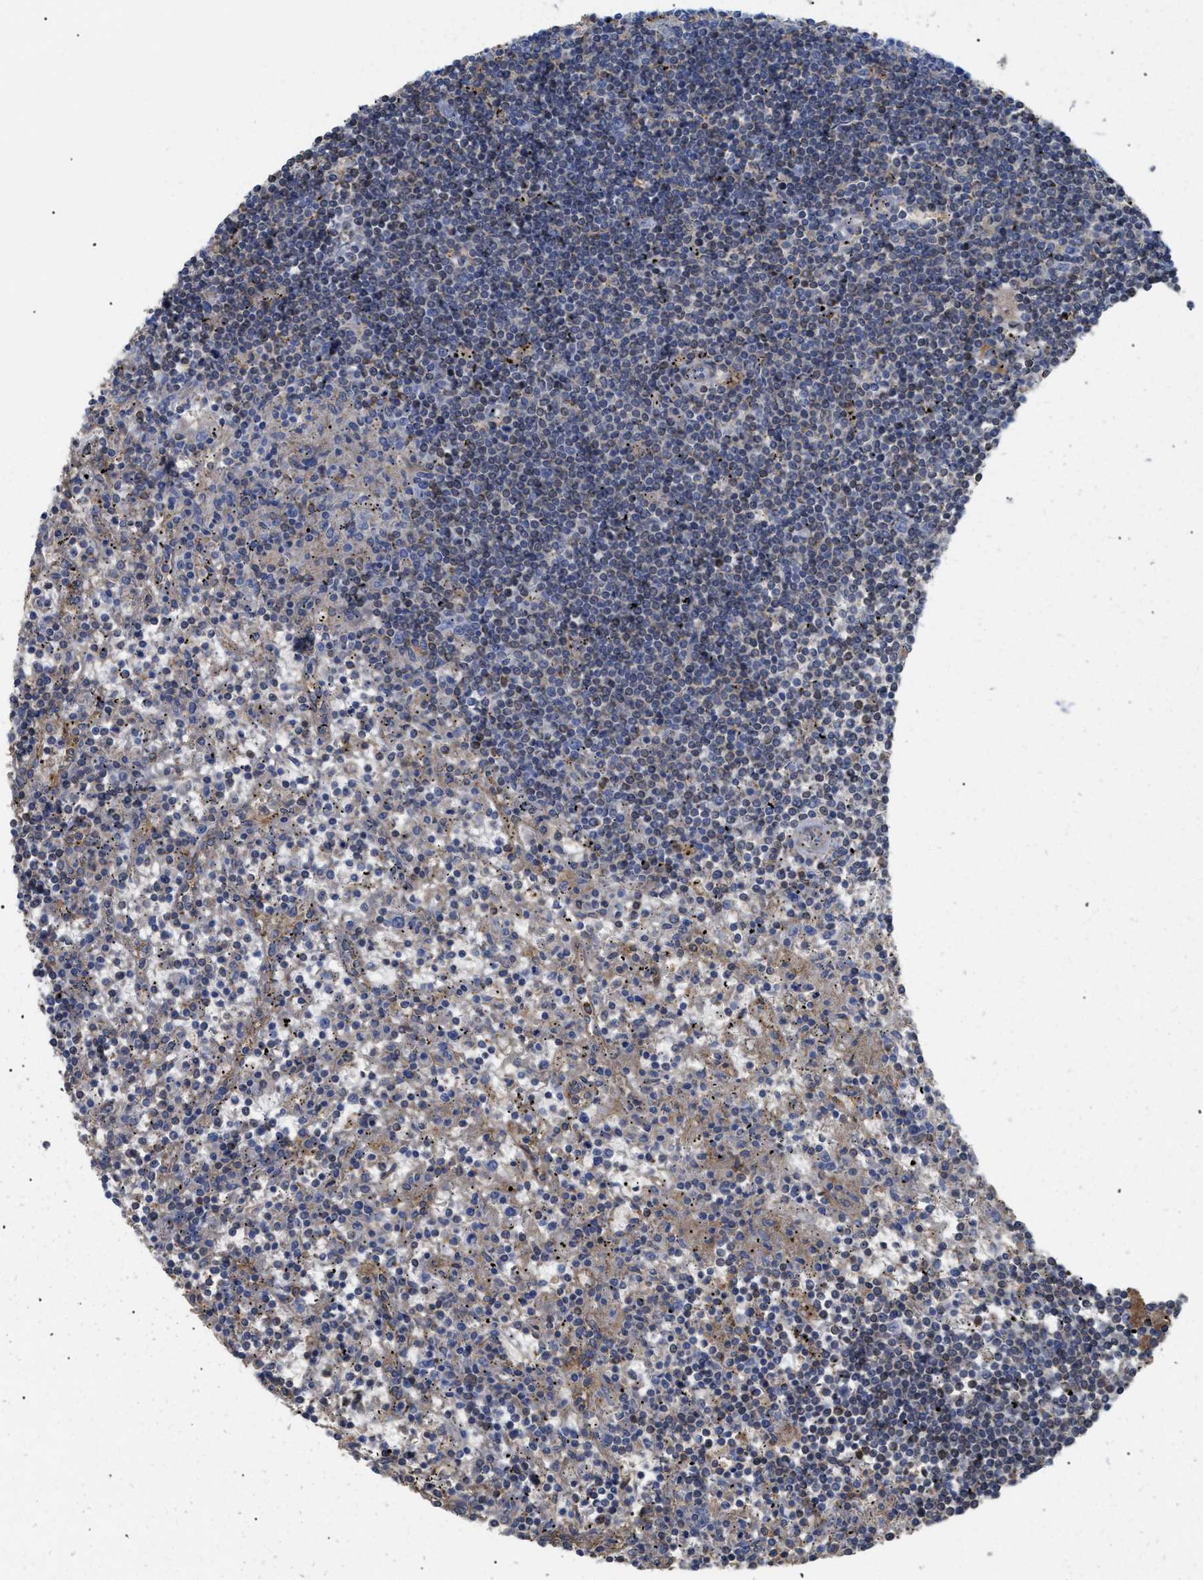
{"staining": {"intensity": "negative", "quantity": "none", "location": "none"}, "tissue": "lymphoma", "cell_type": "Tumor cells", "image_type": "cancer", "snomed": [{"axis": "morphology", "description": "Malignant lymphoma, non-Hodgkin's type, Low grade"}, {"axis": "topography", "description": "Spleen"}], "caption": "High power microscopy histopathology image of an IHC histopathology image of lymphoma, revealing no significant positivity in tumor cells. (DAB immunohistochemistry, high magnification).", "gene": "ANXA4", "patient": {"sex": "male", "age": 76}}